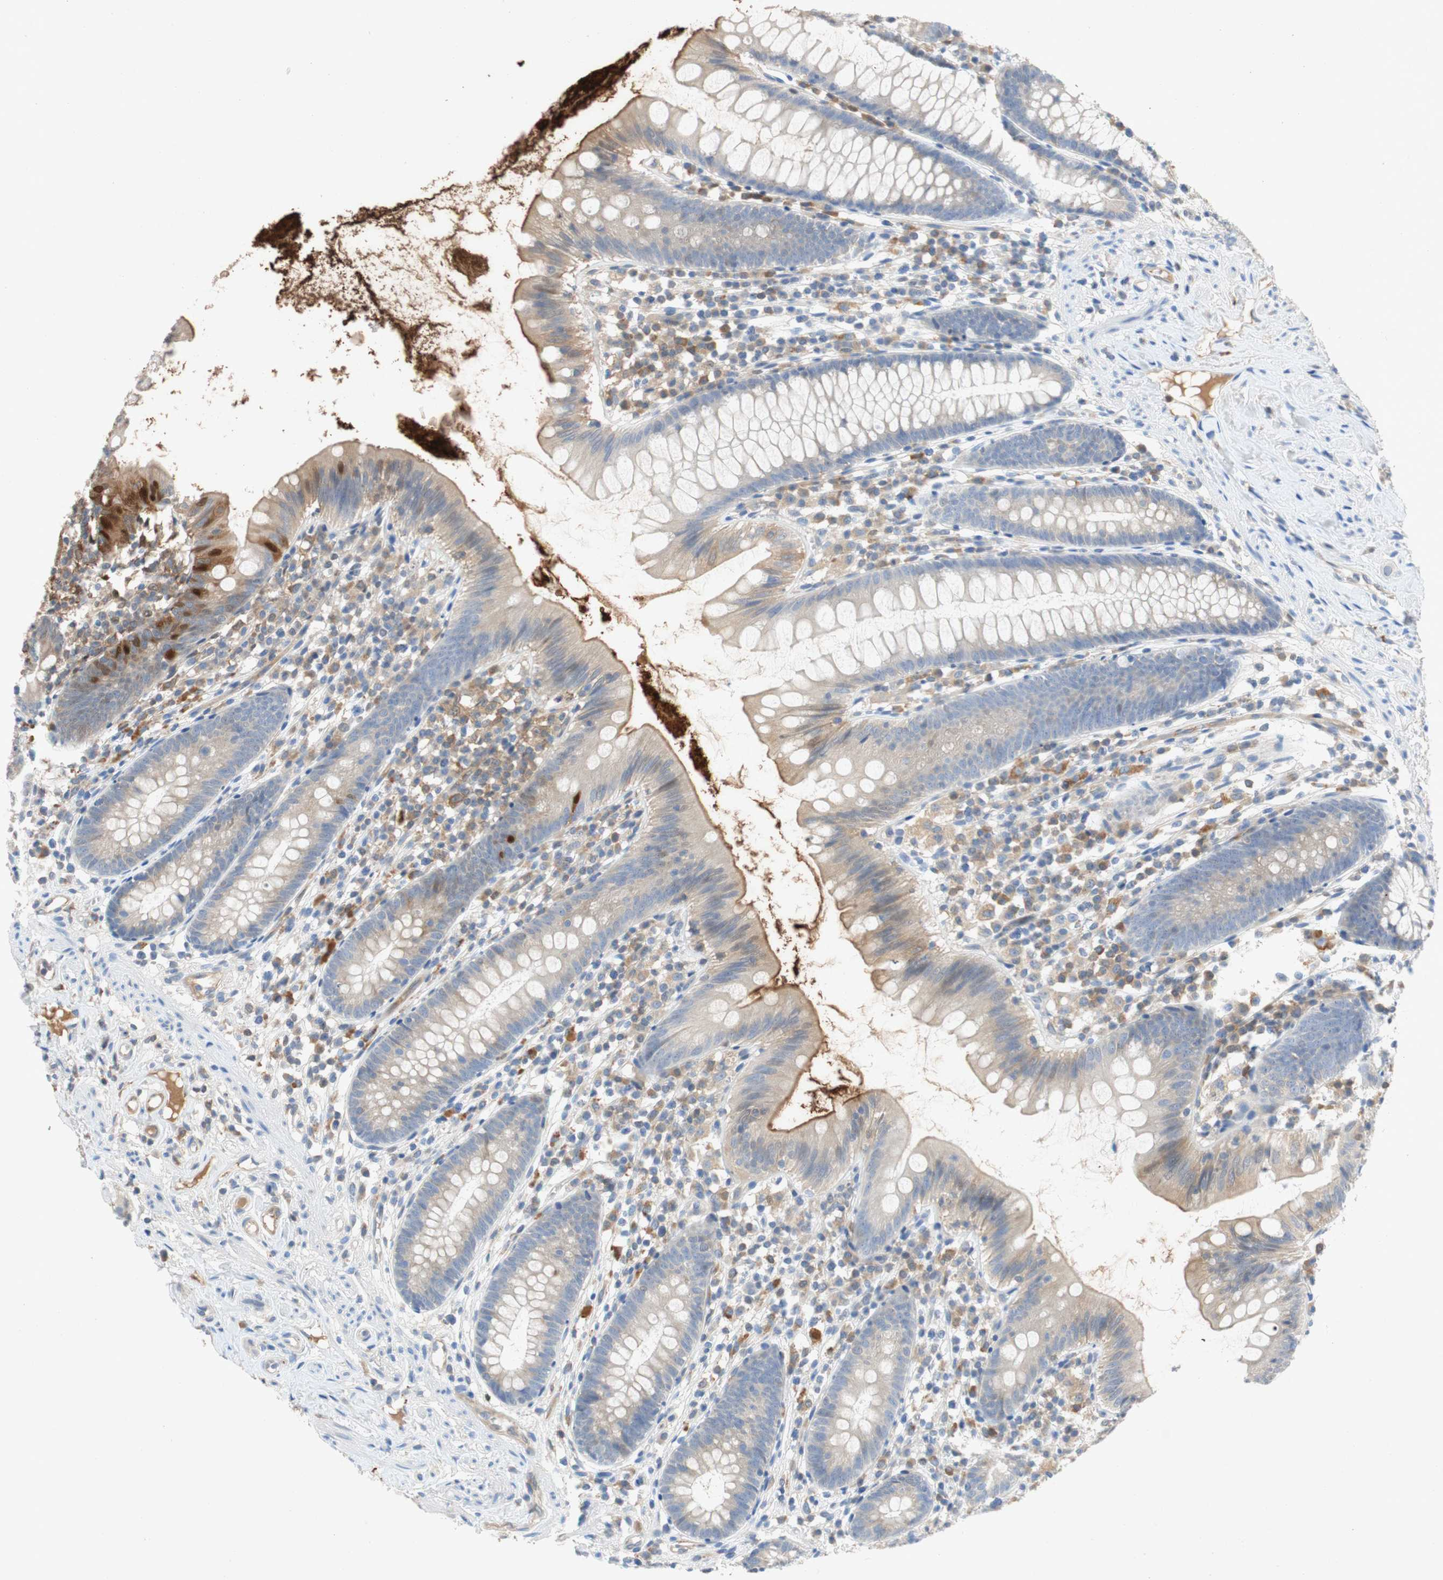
{"staining": {"intensity": "weak", "quantity": "<25%", "location": "cytoplasmic/membranous"}, "tissue": "appendix", "cell_type": "Glandular cells", "image_type": "normal", "snomed": [{"axis": "morphology", "description": "Normal tissue, NOS"}, {"axis": "topography", "description": "Appendix"}], "caption": "The histopathology image displays no staining of glandular cells in unremarkable appendix.", "gene": "RELB", "patient": {"sex": "male", "age": 52}}